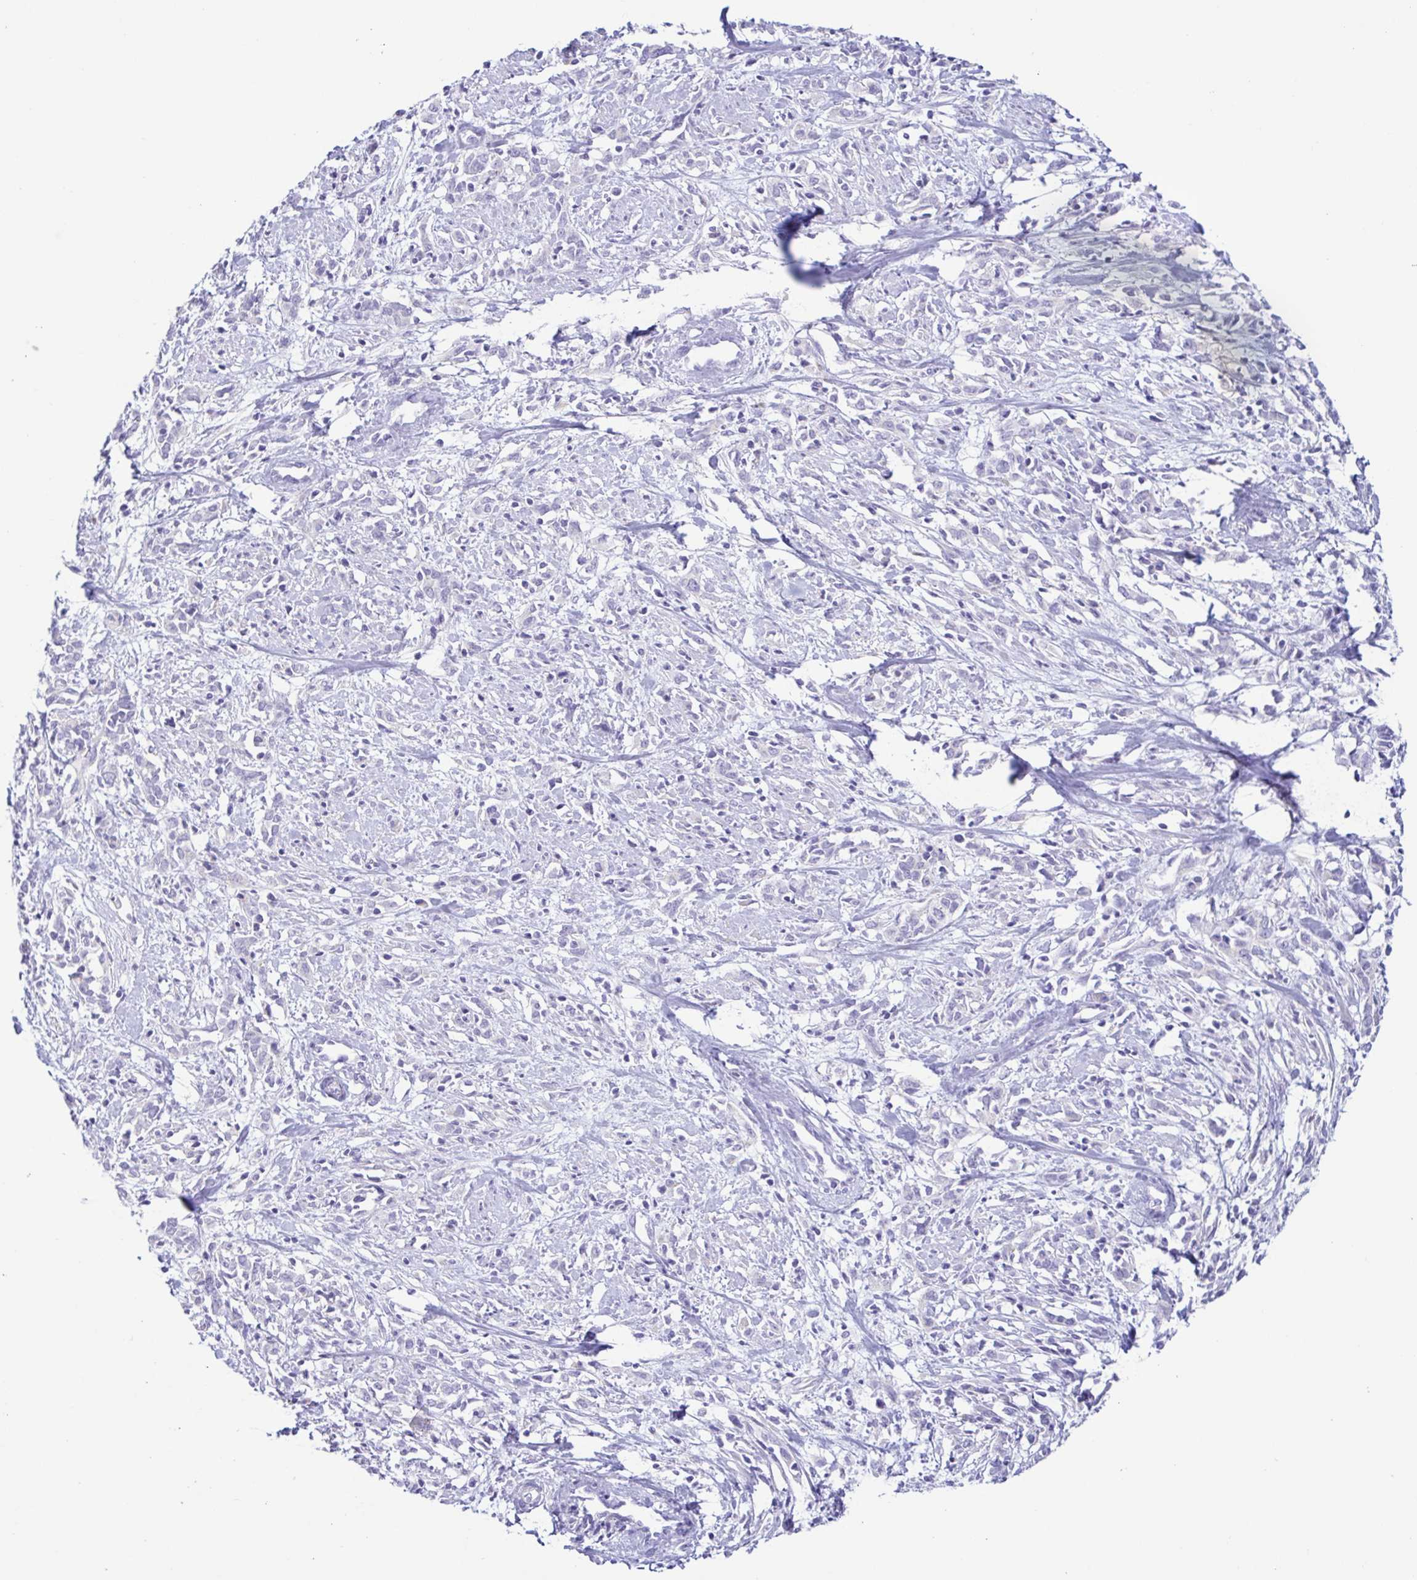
{"staining": {"intensity": "negative", "quantity": "none", "location": "none"}, "tissue": "cervical cancer", "cell_type": "Tumor cells", "image_type": "cancer", "snomed": [{"axis": "morphology", "description": "Adenocarcinoma, NOS"}, {"axis": "topography", "description": "Cervix"}], "caption": "Protein analysis of cervical cancer (adenocarcinoma) demonstrates no significant staining in tumor cells.", "gene": "AZU1", "patient": {"sex": "female", "age": 40}}